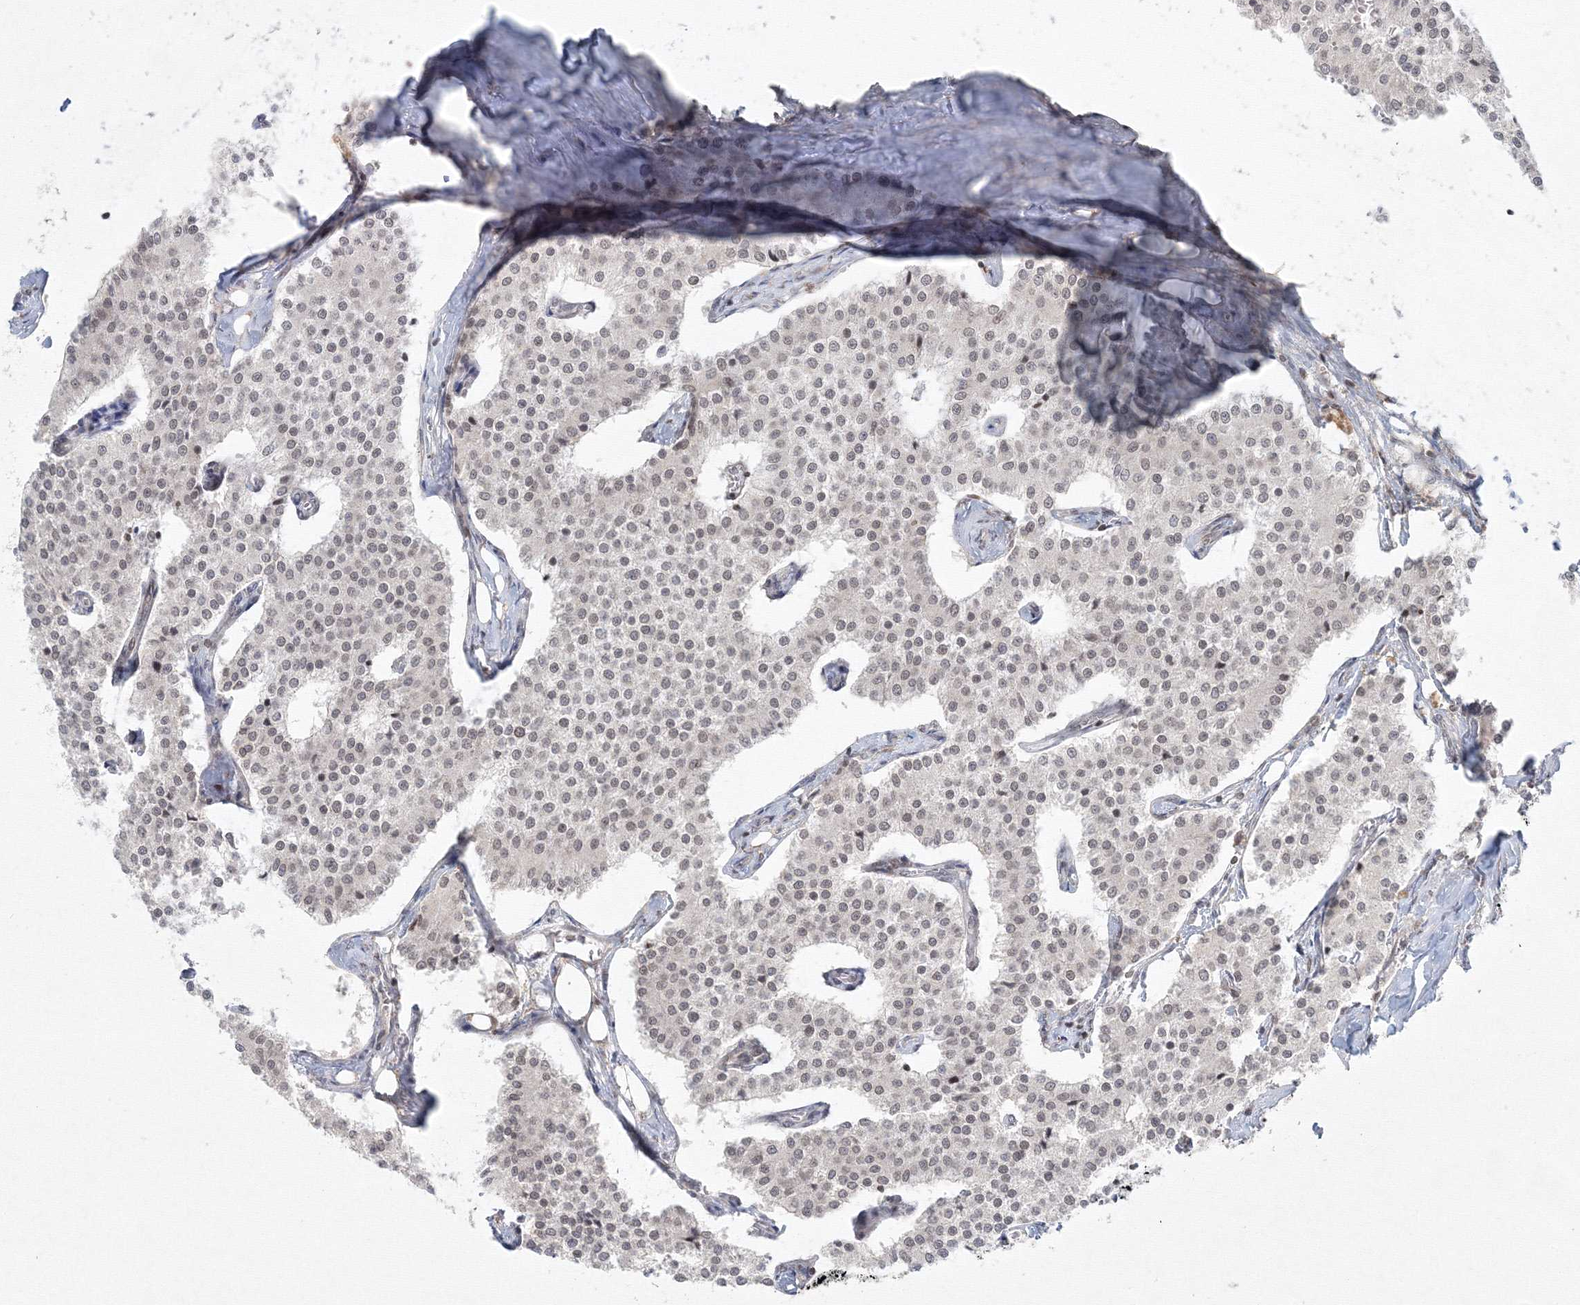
{"staining": {"intensity": "negative", "quantity": "none", "location": "none"}, "tissue": "carcinoid", "cell_type": "Tumor cells", "image_type": "cancer", "snomed": [{"axis": "morphology", "description": "Carcinoid, malignant, NOS"}, {"axis": "topography", "description": "Colon"}], "caption": "Photomicrograph shows no protein staining in tumor cells of malignant carcinoid tissue.", "gene": "KIF4A", "patient": {"sex": "female", "age": 52}}